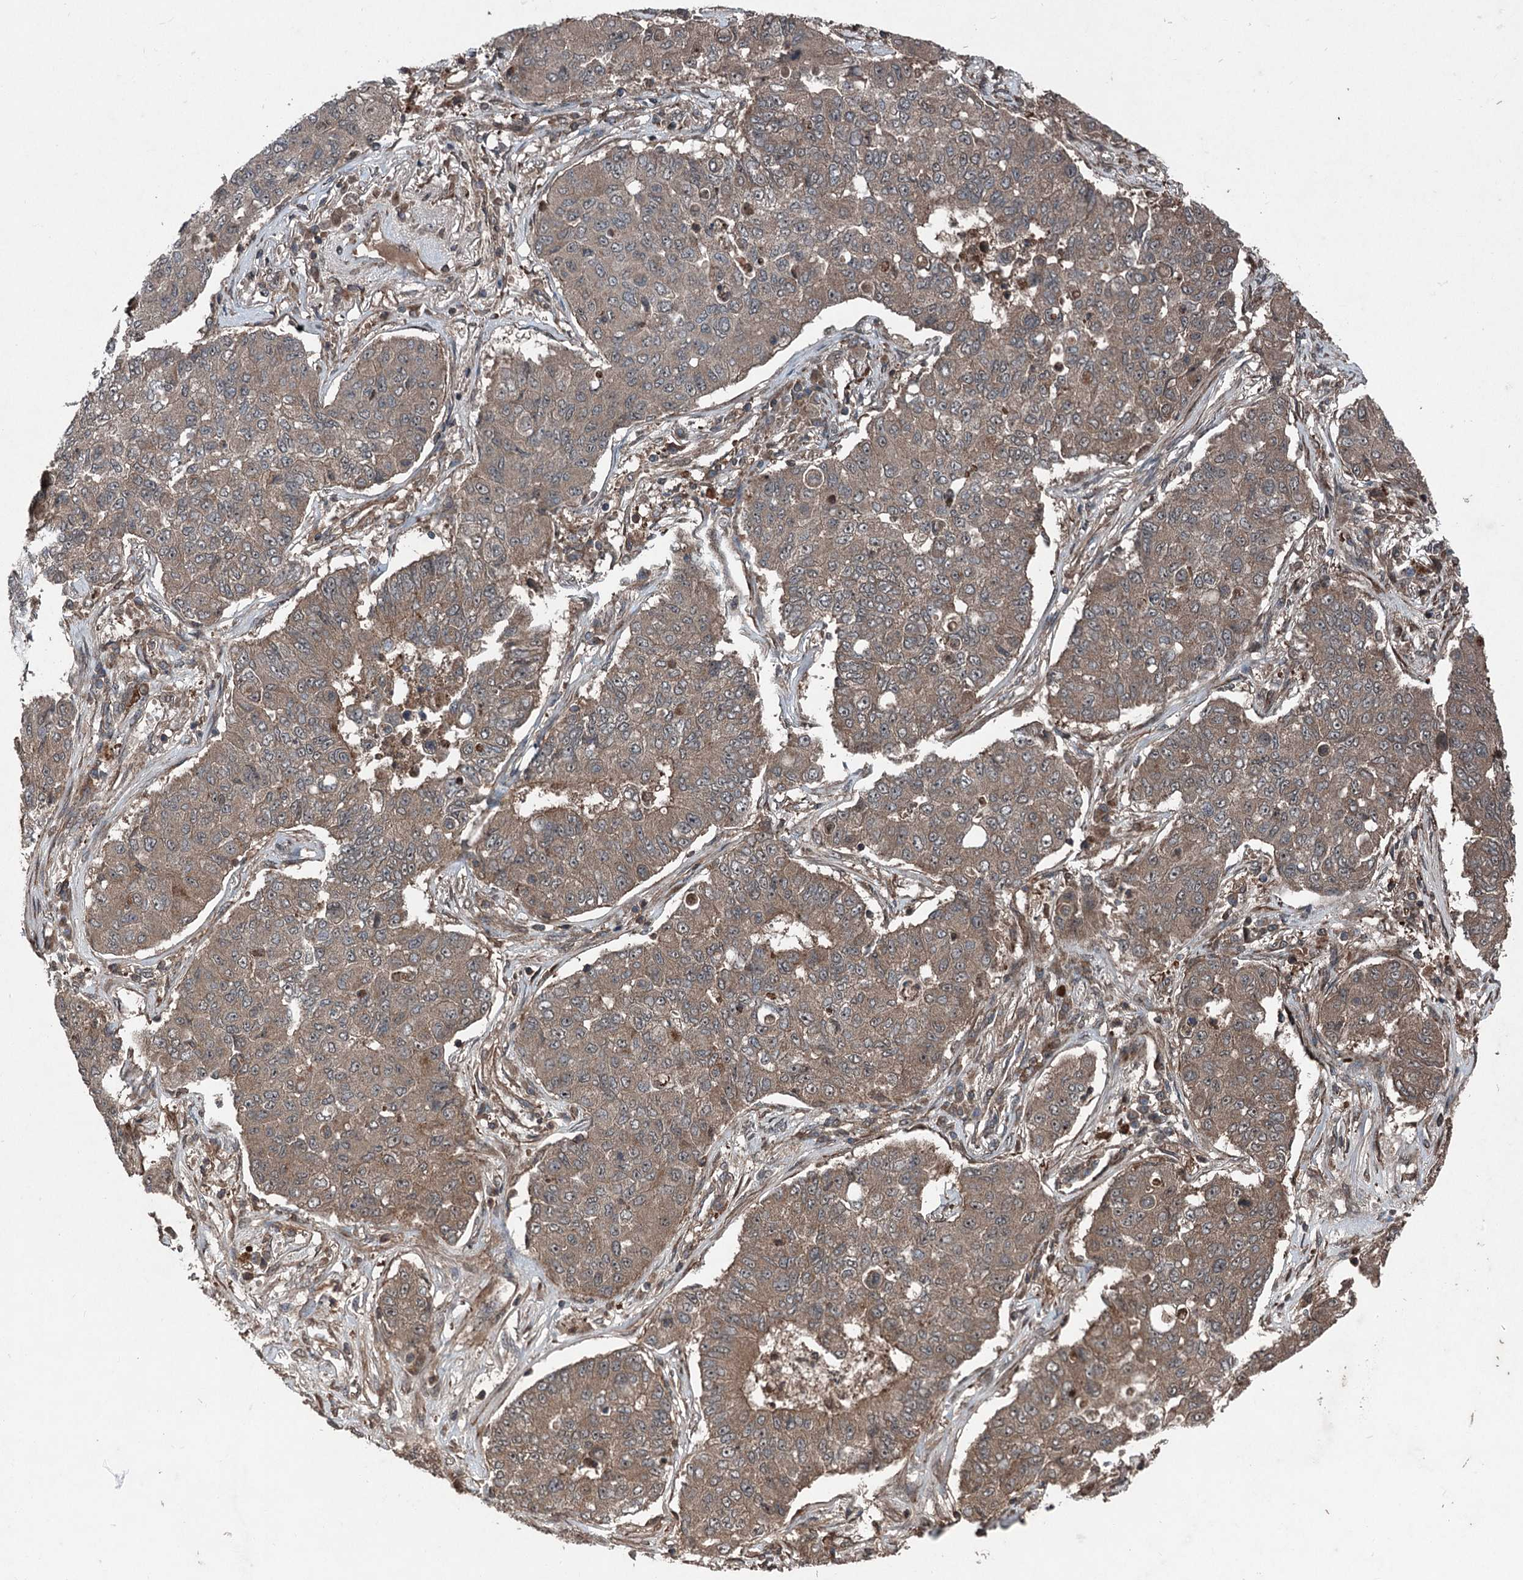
{"staining": {"intensity": "weak", "quantity": "25%-75%", "location": "cytoplasmic/membranous"}, "tissue": "lung cancer", "cell_type": "Tumor cells", "image_type": "cancer", "snomed": [{"axis": "morphology", "description": "Squamous cell carcinoma, NOS"}, {"axis": "topography", "description": "Lung"}], "caption": "Weak cytoplasmic/membranous protein staining is appreciated in about 25%-75% of tumor cells in squamous cell carcinoma (lung).", "gene": "ALAS1", "patient": {"sex": "male", "age": 74}}